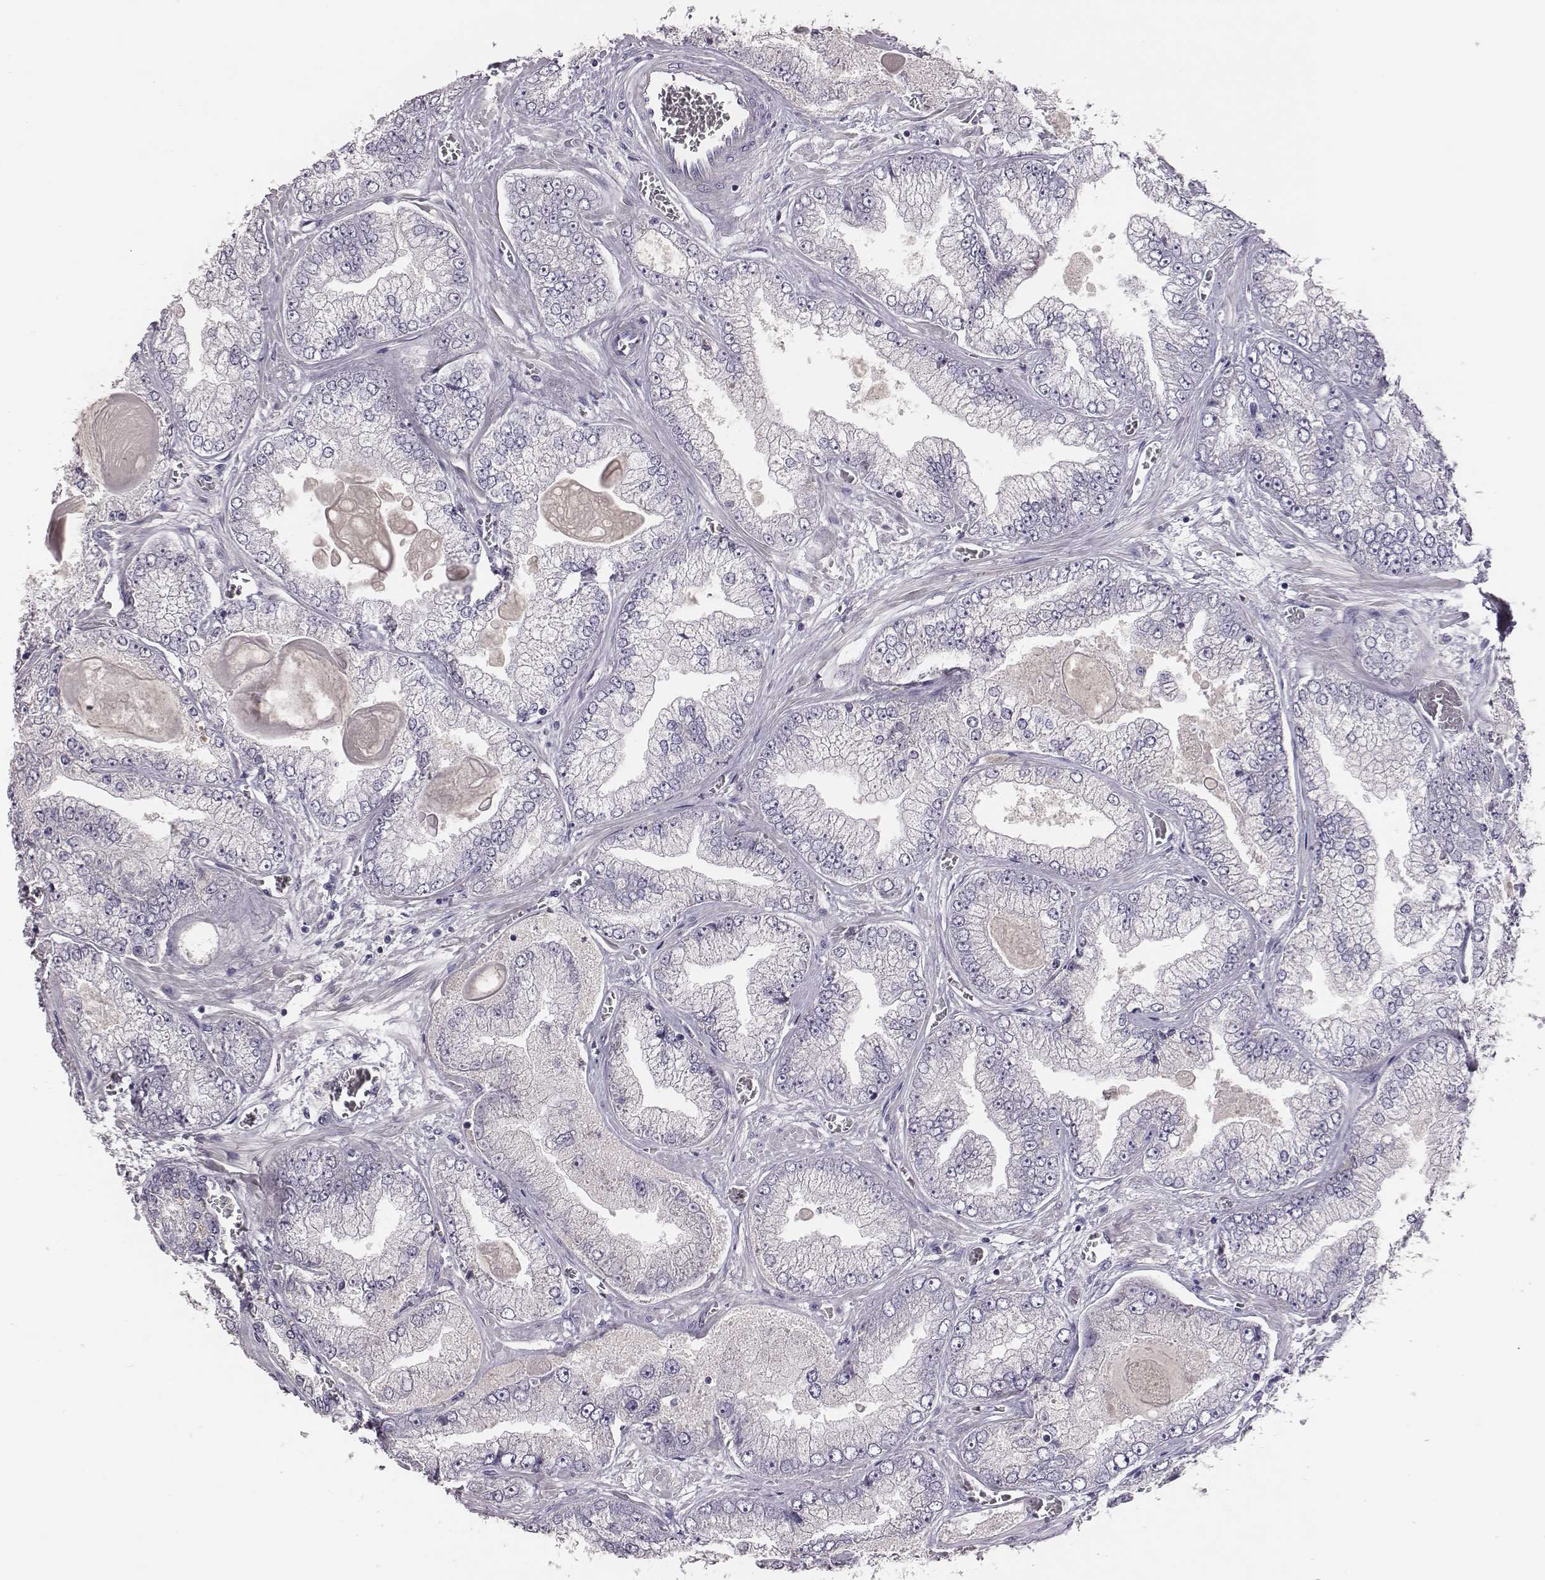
{"staining": {"intensity": "negative", "quantity": "none", "location": "none"}, "tissue": "prostate cancer", "cell_type": "Tumor cells", "image_type": "cancer", "snomed": [{"axis": "morphology", "description": "Adenocarcinoma, Low grade"}, {"axis": "topography", "description": "Prostate"}], "caption": "The immunohistochemistry image has no significant positivity in tumor cells of prostate cancer tissue. (Stains: DAB (3,3'-diaminobenzidine) IHC with hematoxylin counter stain, Microscopy: brightfield microscopy at high magnification).", "gene": "EN1", "patient": {"sex": "male", "age": 57}}